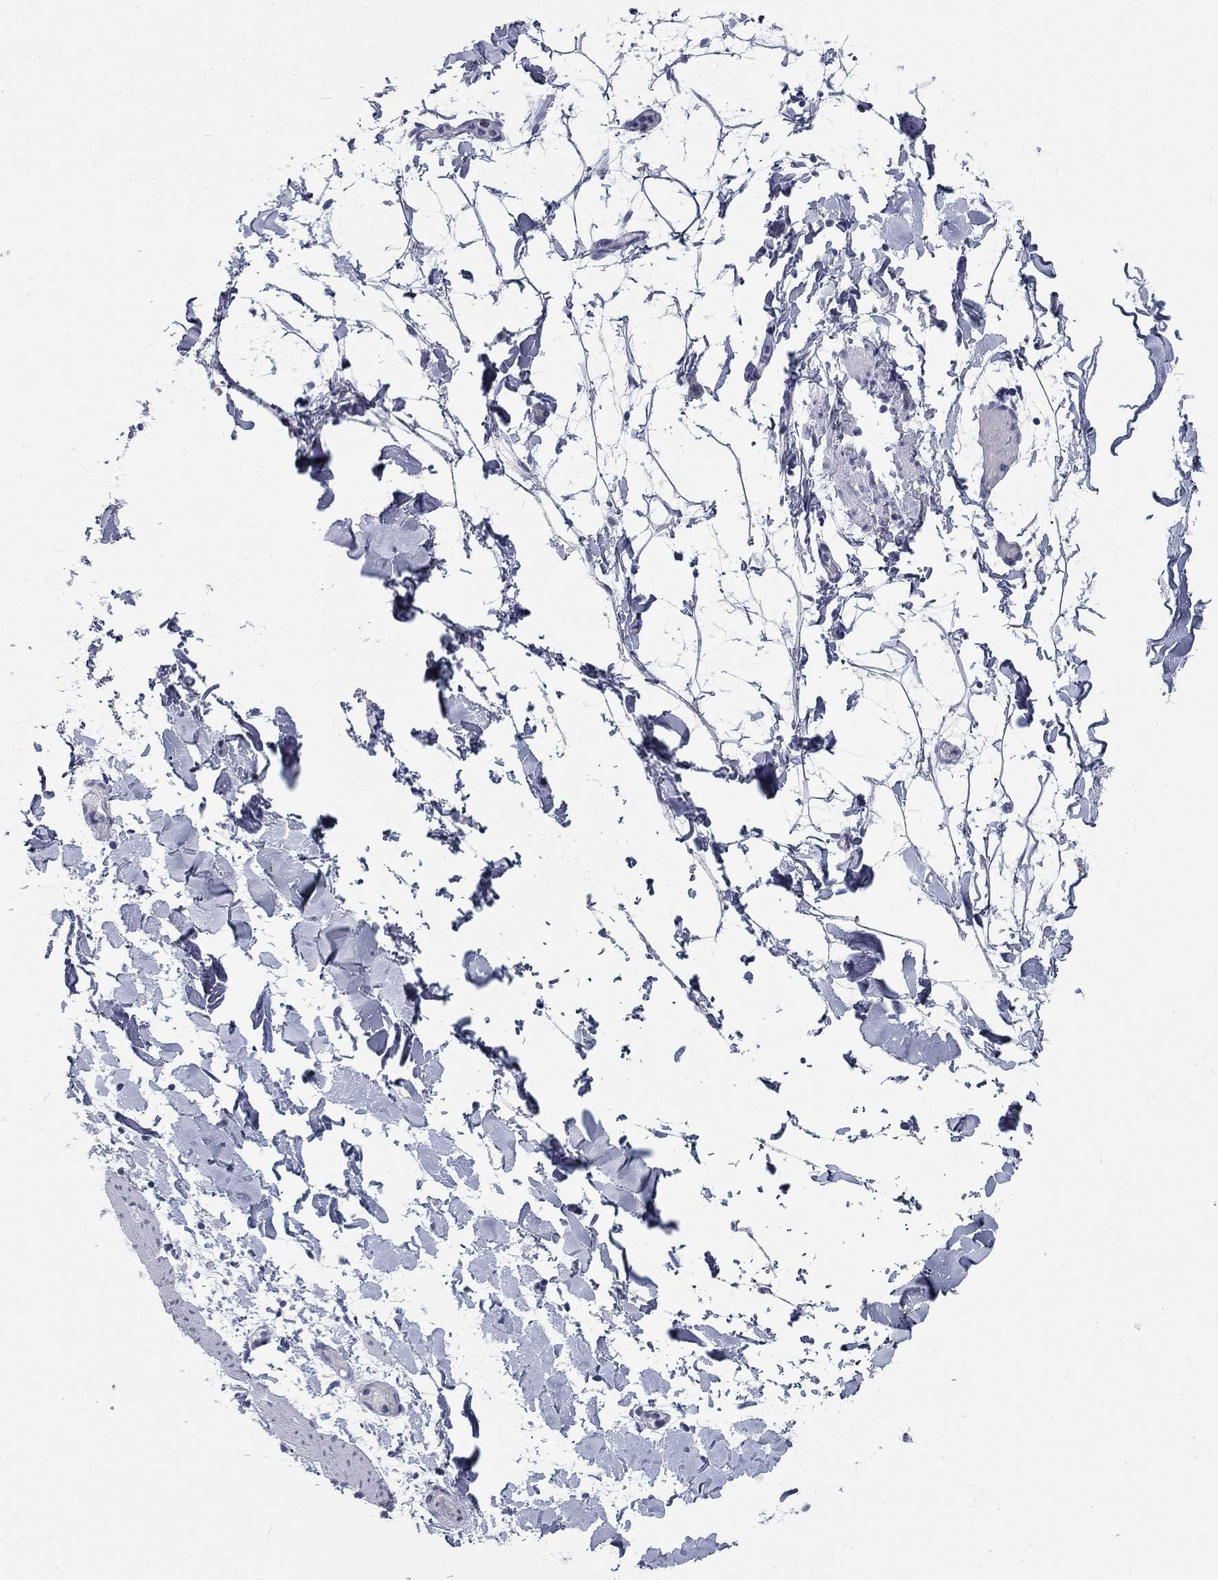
{"staining": {"intensity": "negative", "quantity": "none", "location": "none"}, "tissue": "adipose tissue", "cell_type": "Adipocytes", "image_type": "normal", "snomed": [{"axis": "morphology", "description": "Normal tissue, NOS"}, {"axis": "topography", "description": "Gallbladder"}, {"axis": "topography", "description": "Peripheral nerve tissue"}], "caption": "Adipose tissue was stained to show a protein in brown. There is no significant positivity in adipocytes.", "gene": "ASF1B", "patient": {"sex": "female", "age": 45}}